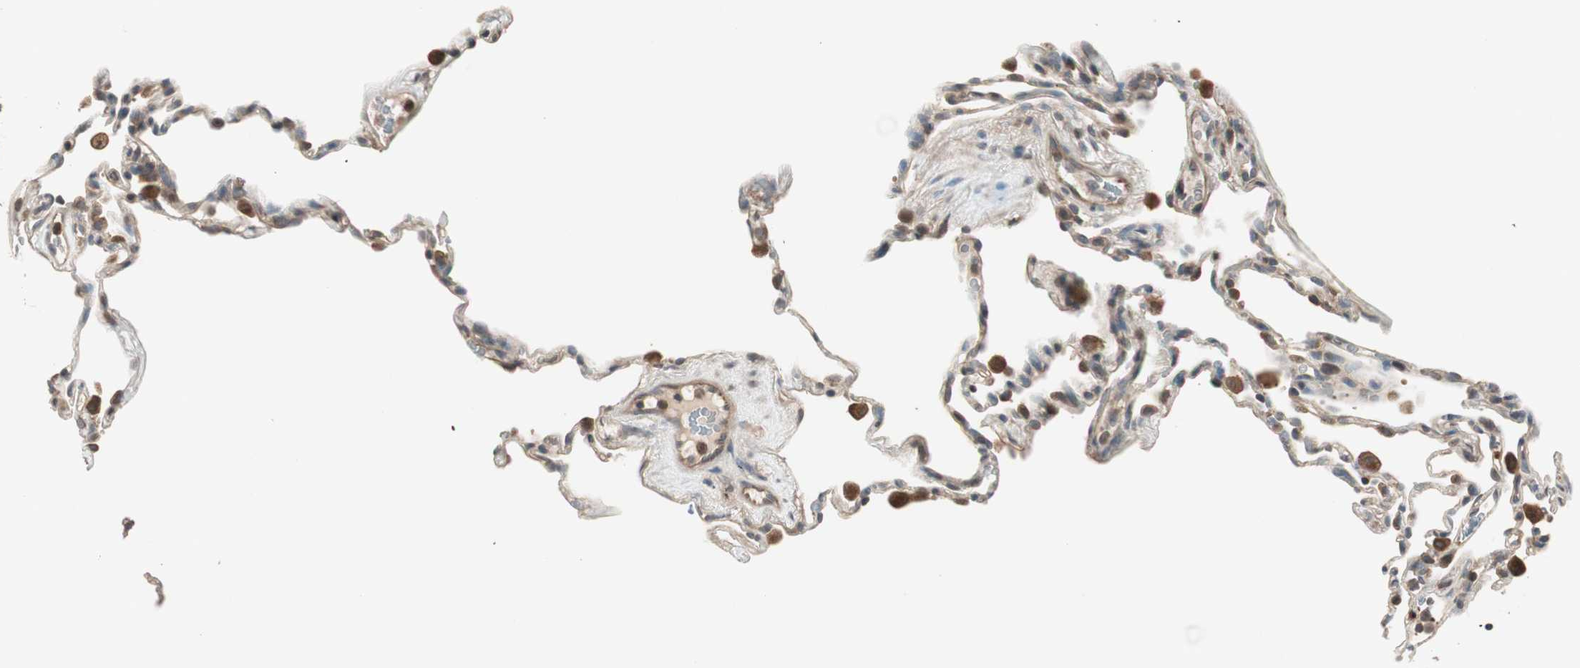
{"staining": {"intensity": "moderate", "quantity": ">75%", "location": "cytoplasmic/membranous"}, "tissue": "lung", "cell_type": "Alveolar cells", "image_type": "normal", "snomed": [{"axis": "morphology", "description": "Normal tissue, NOS"}, {"axis": "topography", "description": "Lung"}], "caption": "Immunohistochemistry (IHC) of normal lung exhibits medium levels of moderate cytoplasmic/membranous staining in approximately >75% of alveolar cells.", "gene": "ATP6AP2", "patient": {"sex": "male", "age": 59}}